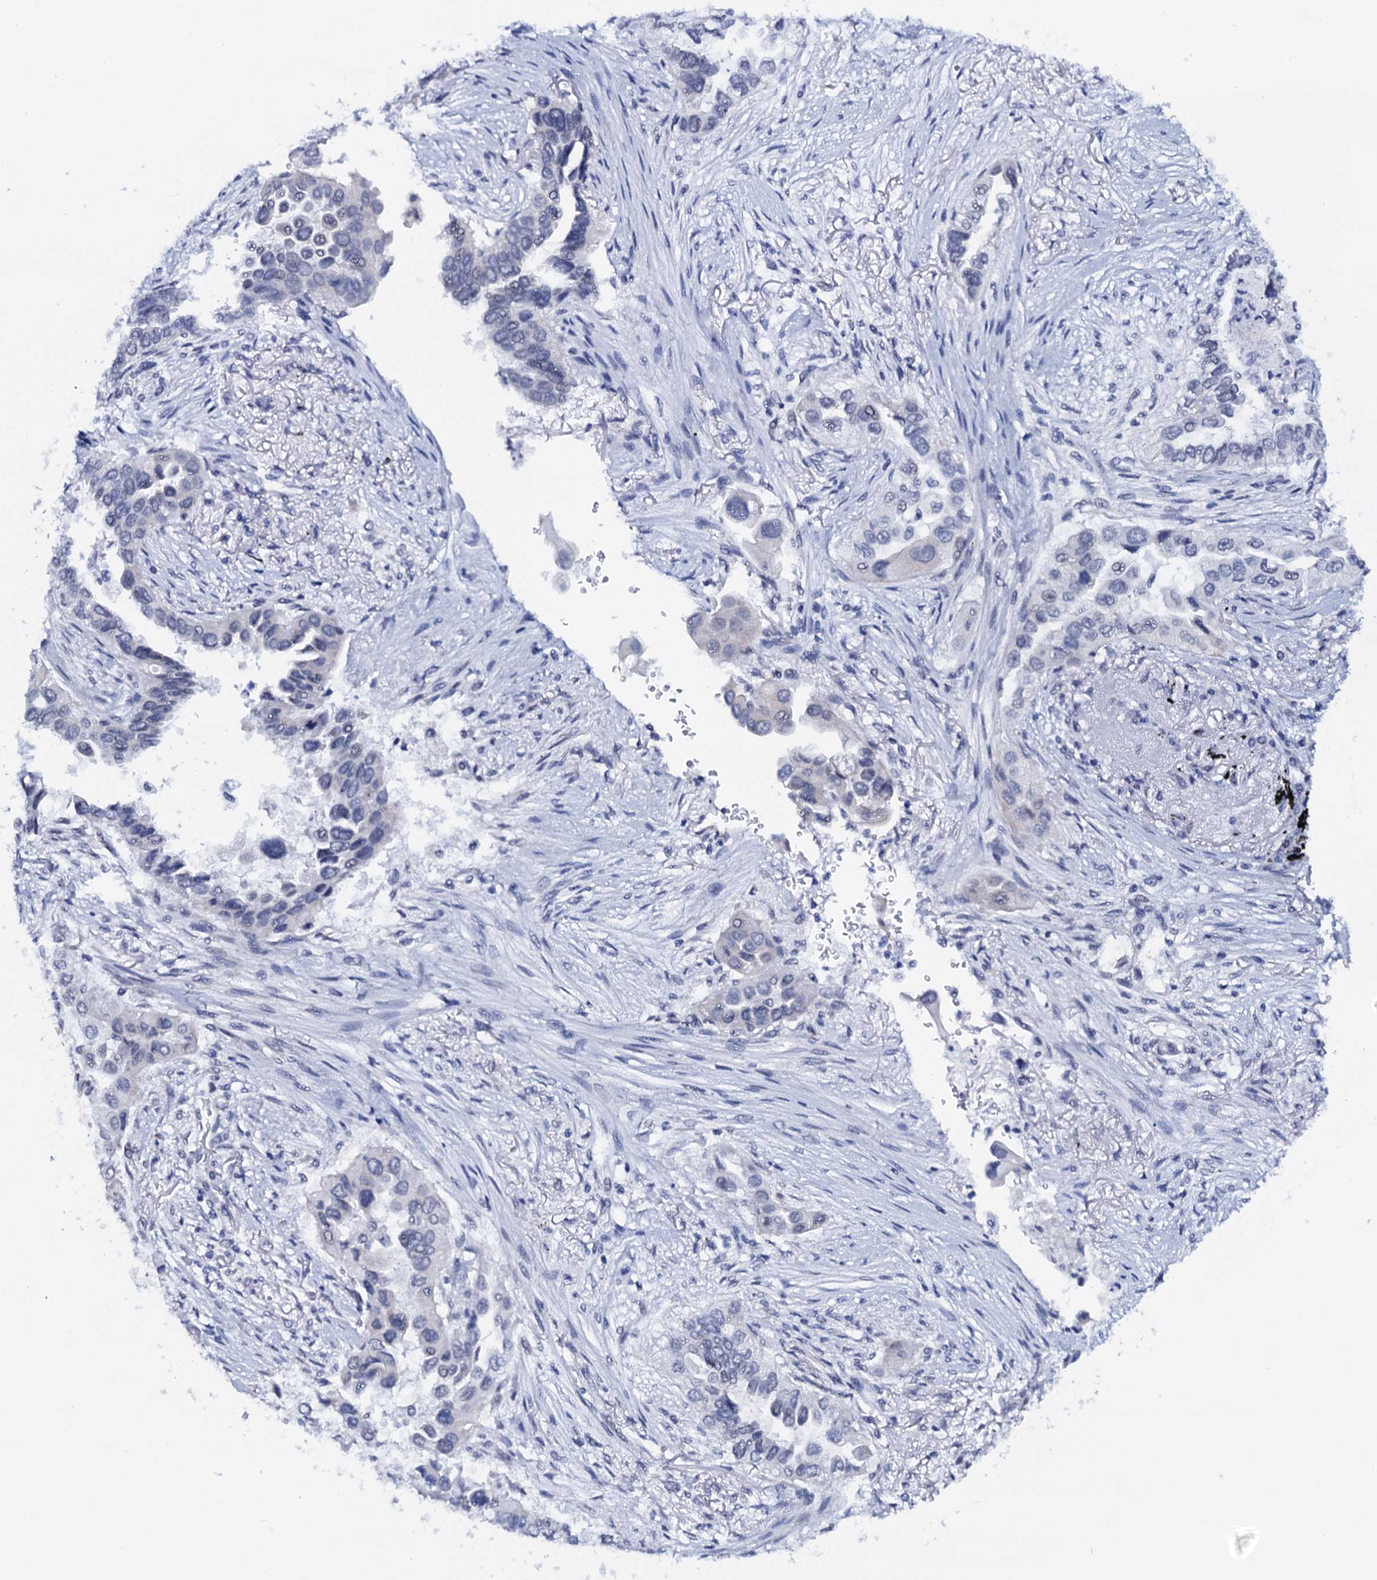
{"staining": {"intensity": "negative", "quantity": "none", "location": "none"}, "tissue": "lung cancer", "cell_type": "Tumor cells", "image_type": "cancer", "snomed": [{"axis": "morphology", "description": "Adenocarcinoma, NOS"}, {"axis": "topography", "description": "Lung"}], "caption": "Immunohistochemical staining of adenocarcinoma (lung) shows no significant staining in tumor cells.", "gene": "C16orf87", "patient": {"sex": "female", "age": 76}}